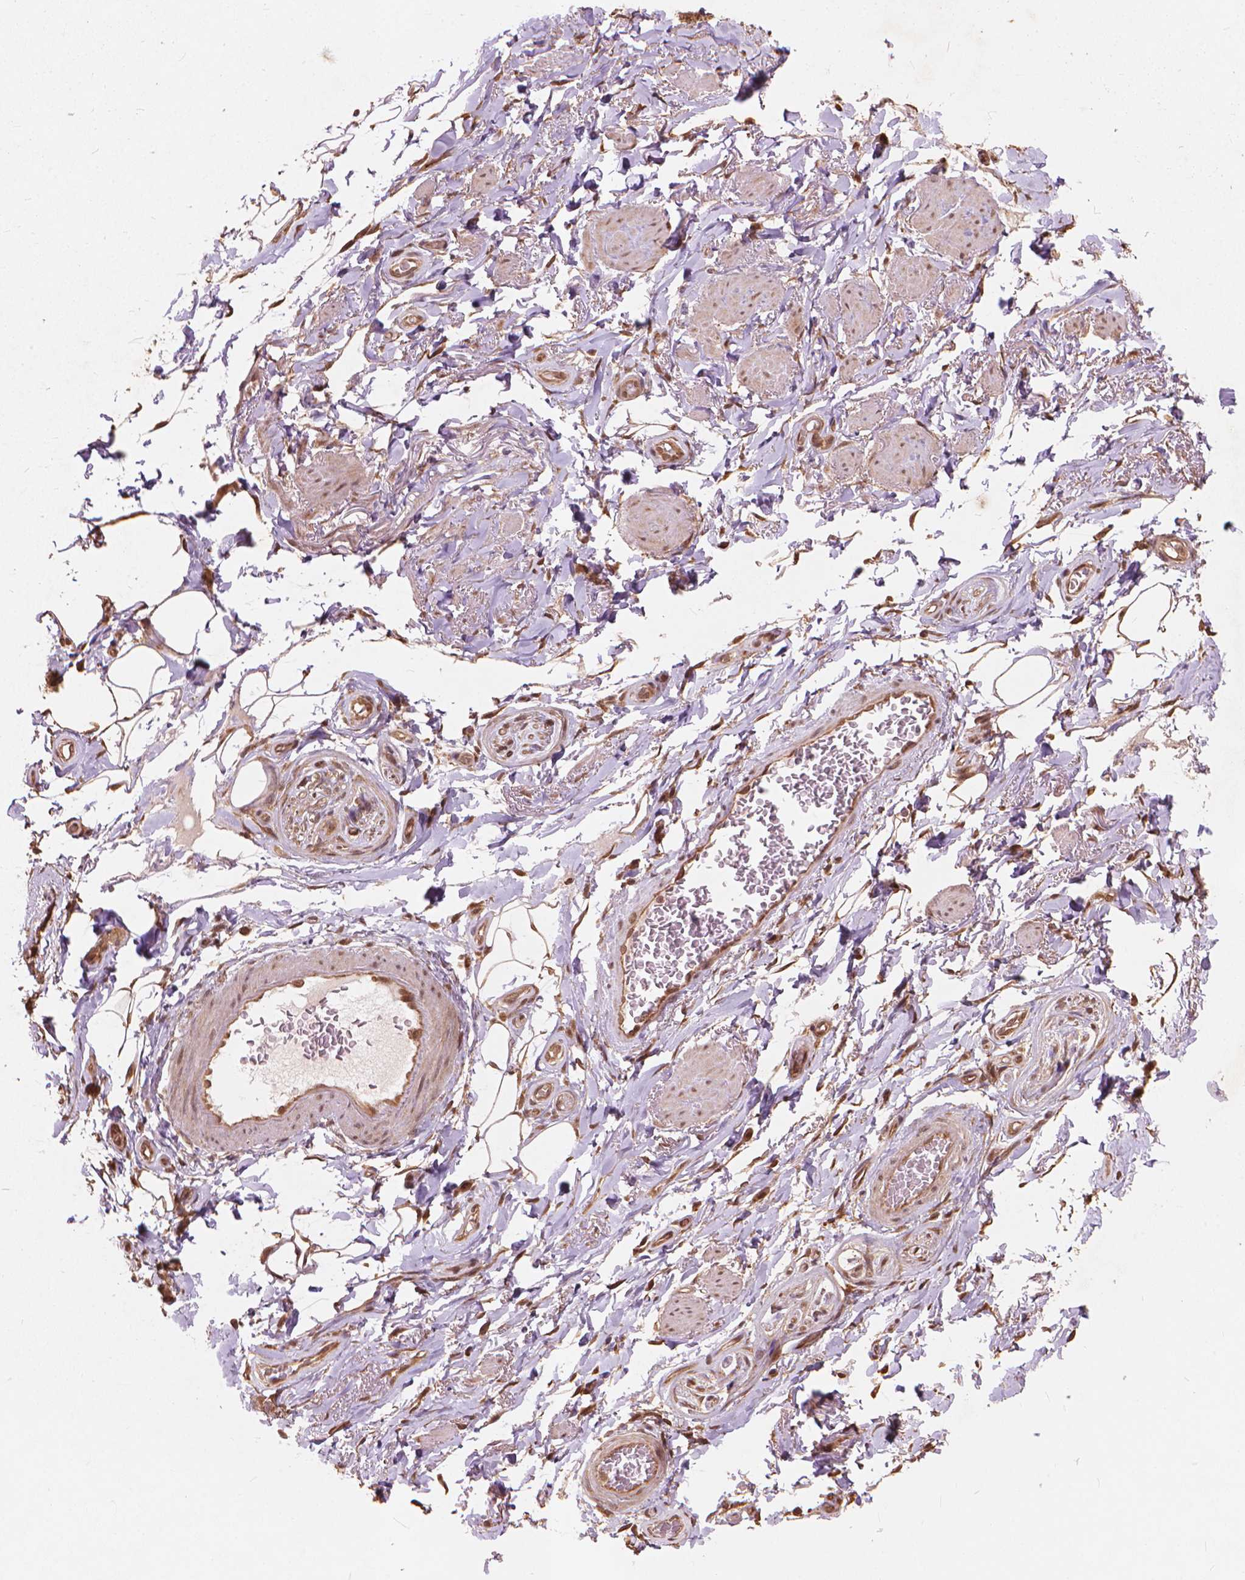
{"staining": {"intensity": "moderate", "quantity": "25%-75%", "location": "nuclear"}, "tissue": "adipose tissue", "cell_type": "Adipocytes", "image_type": "normal", "snomed": [{"axis": "morphology", "description": "Normal tissue, NOS"}, {"axis": "topography", "description": "Anal"}, {"axis": "topography", "description": "Peripheral nerve tissue"}], "caption": "Moderate nuclear protein staining is seen in approximately 25%-75% of adipocytes in adipose tissue.", "gene": "SSU72", "patient": {"sex": "male", "age": 53}}